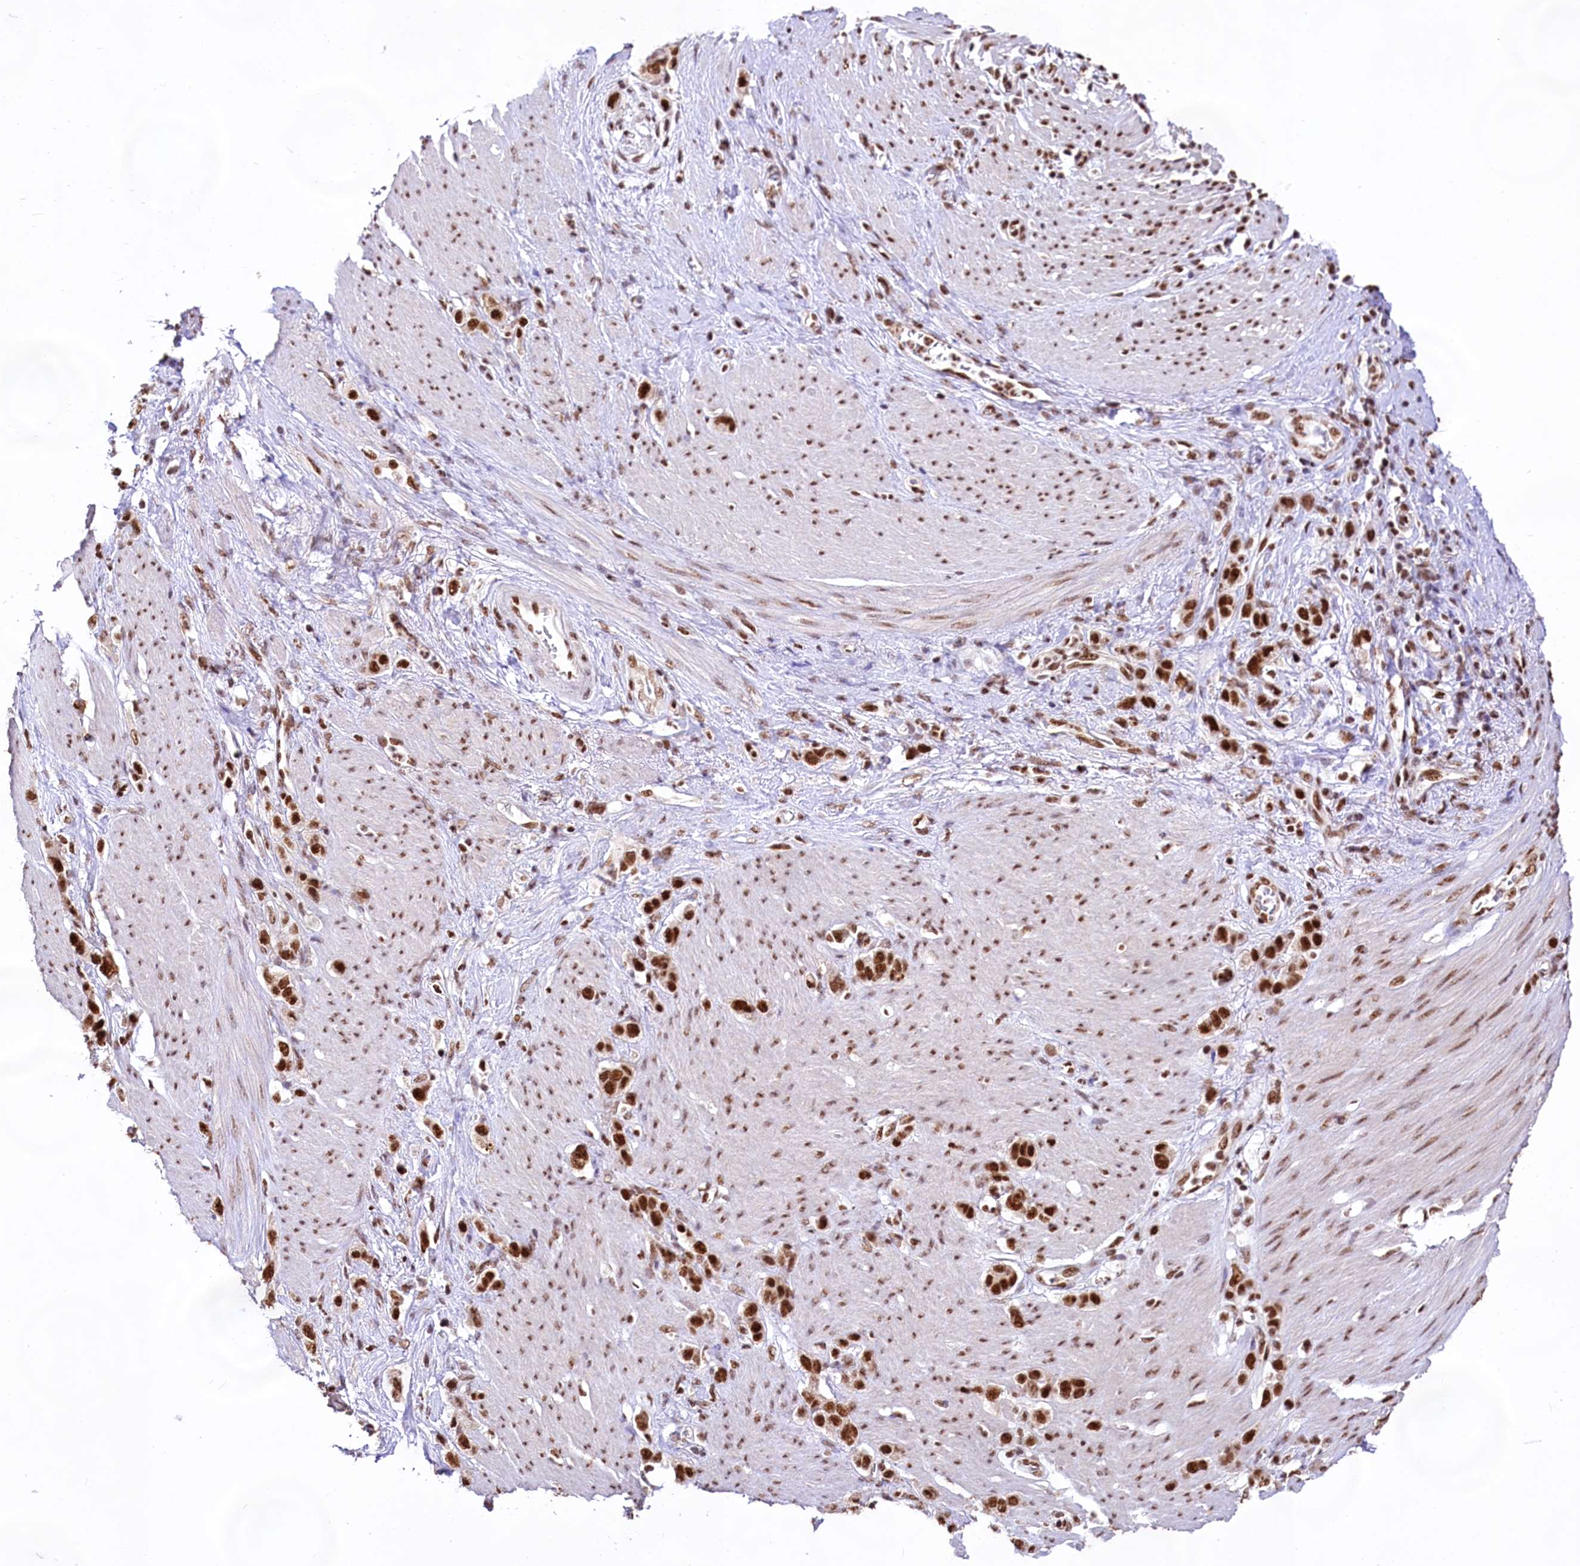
{"staining": {"intensity": "strong", "quantity": ">75%", "location": "nuclear"}, "tissue": "stomach cancer", "cell_type": "Tumor cells", "image_type": "cancer", "snomed": [{"axis": "morphology", "description": "Adenocarcinoma, NOS"}, {"axis": "morphology", "description": "Adenocarcinoma, High grade"}, {"axis": "topography", "description": "Stomach, upper"}, {"axis": "topography", "description": "Stomach, lower"}], "caption": "Protein expression analysis of human adenocarcinoma (stomach) reveals strong nuclear positivity in about >75% of tumor cells.", "gene": "HIRA", "patient": {"sex": "female", "age": 65}}